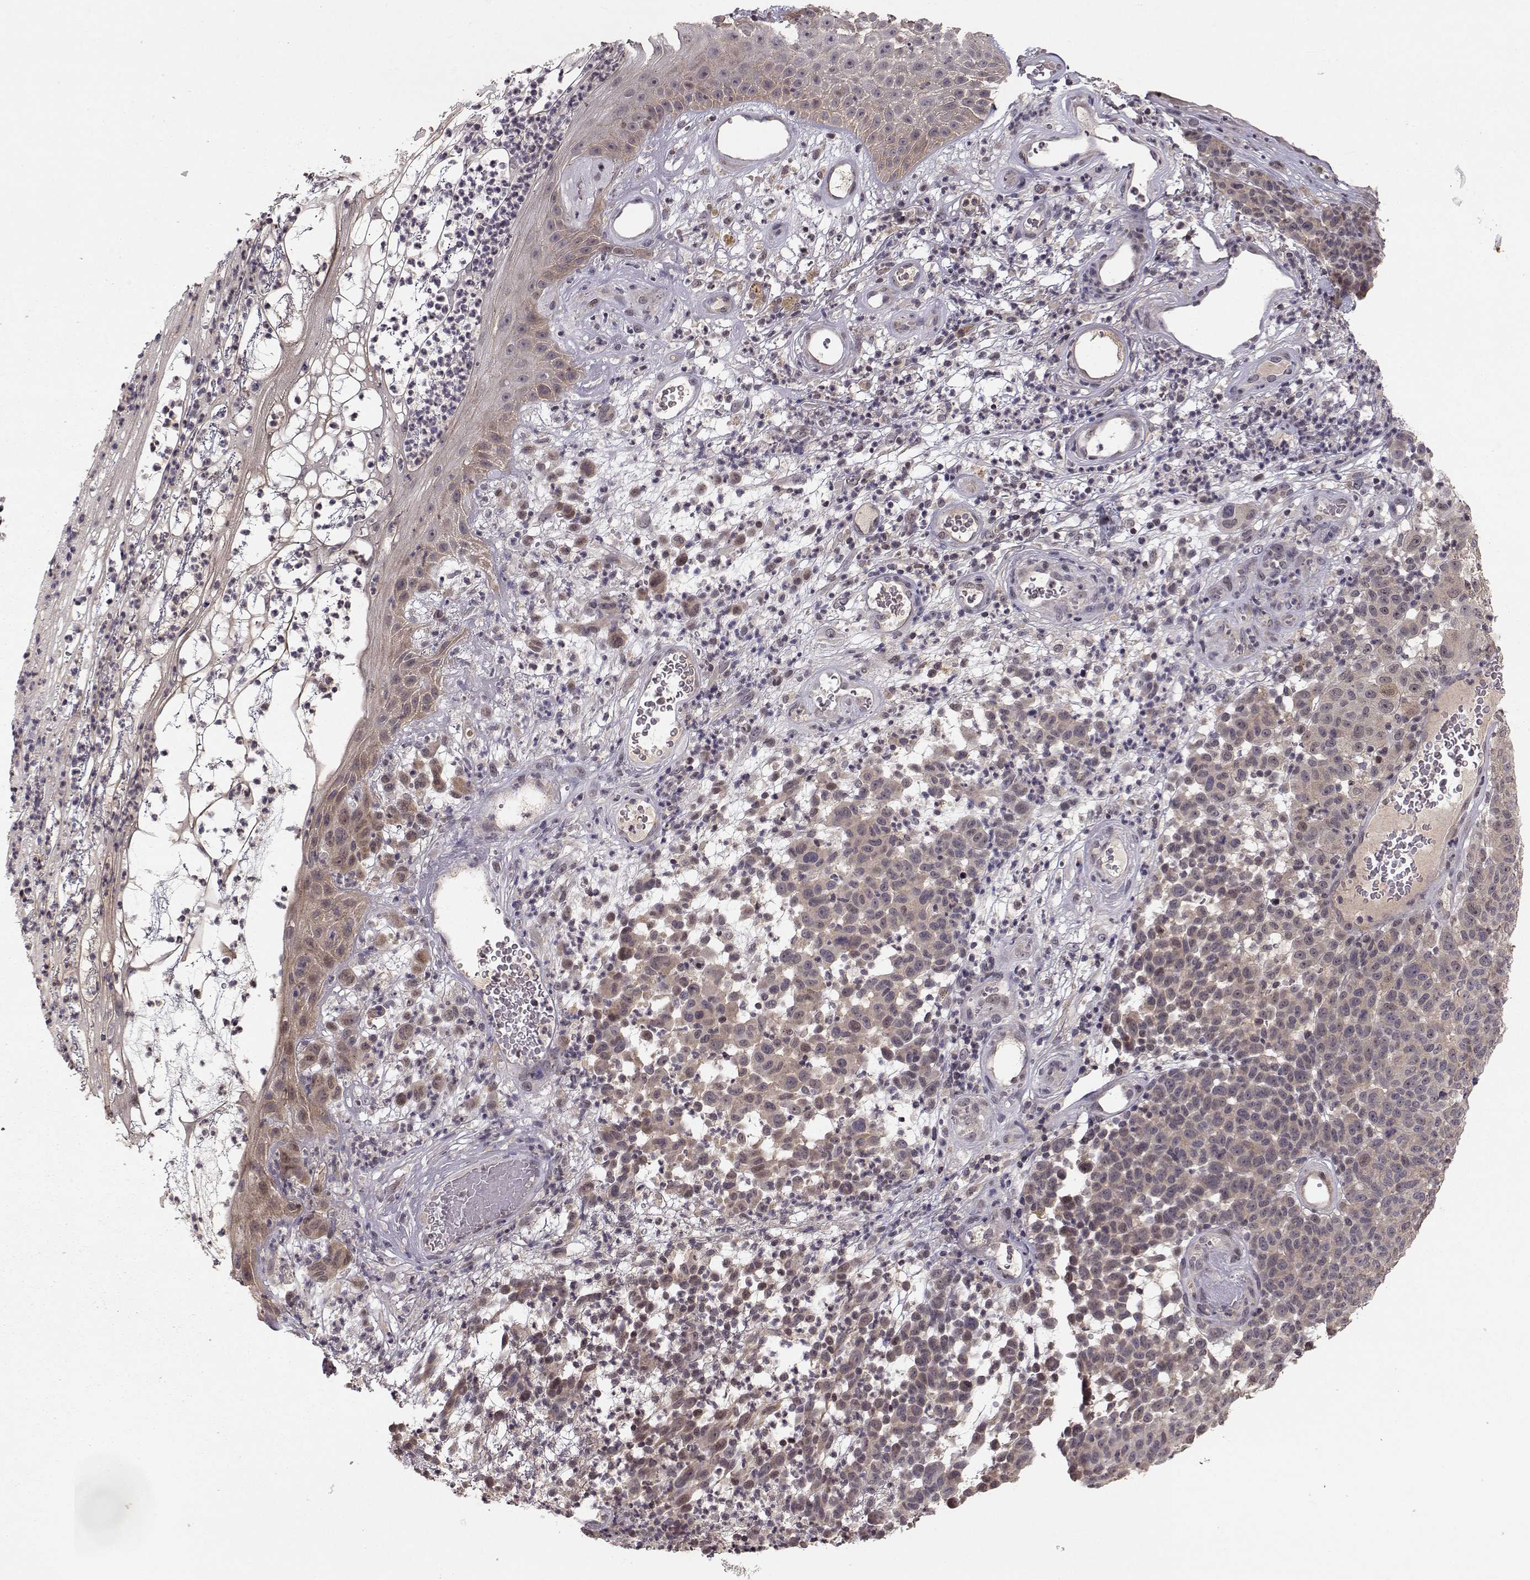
{"staining": {"intensity": "weak", "quantity": "25%-75%", "location": "cytoplasmic/membranous"}, "tissue": "melanoma", "cell_type": "Tumor cells", "image_type": "cancer", "snomed": [{"axis": "morphology", "description": "Malignant melanoma, NOS"}, {"axis": "topography", "description": "Skin"}], "caption": "Brown immunohistochemical staining in malignant melanoma displays weak cytoplasmic/membranous expression in about 25%-75% of tumor cells.", "gene": "PLEKHG3", "patient": {"sex": "male", "age": 59}}